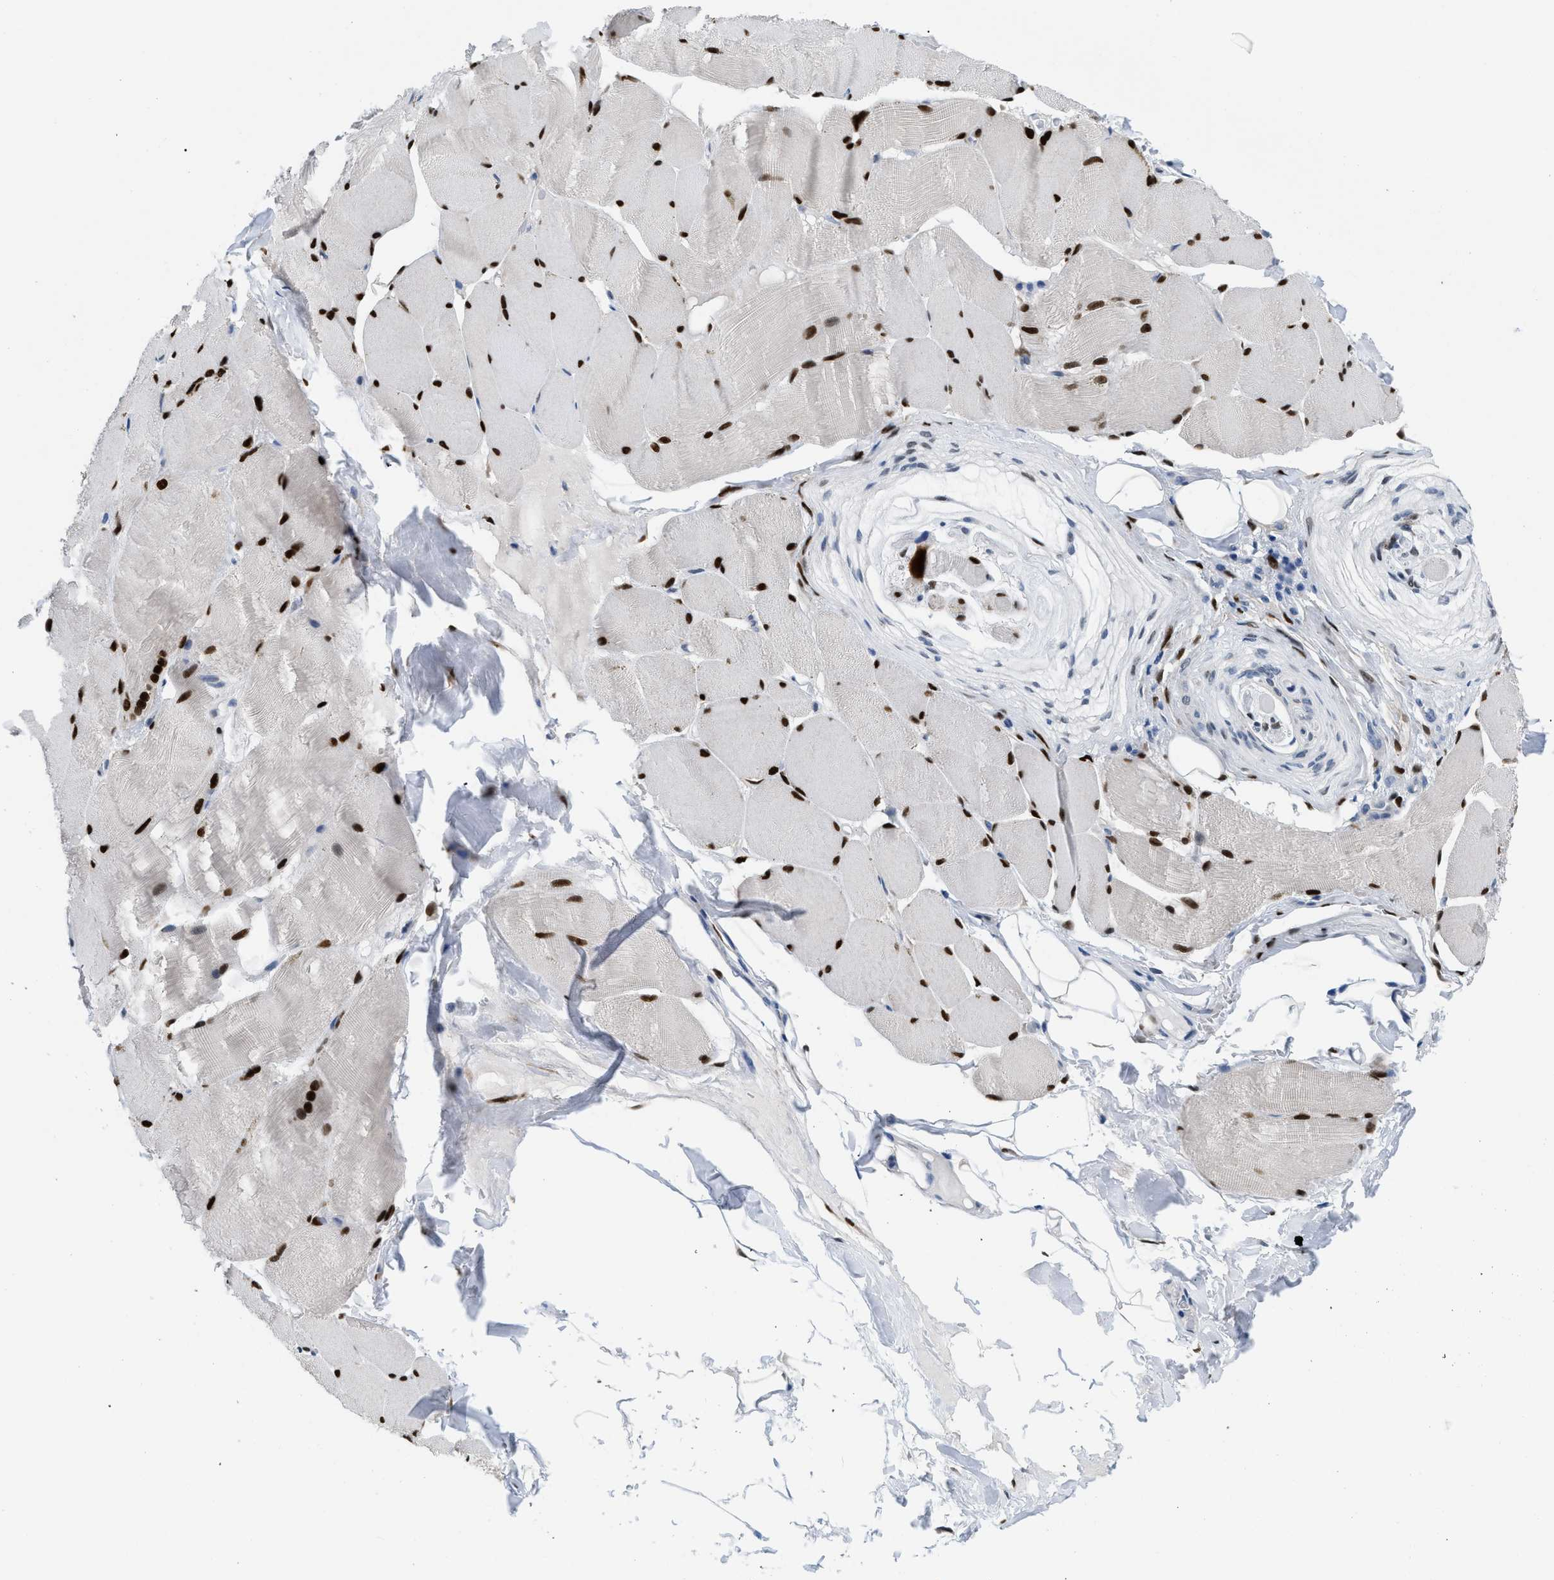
{"staining": {"intensity": "strong", "quantity": ">75%", "location": "nuclear"}, "tissue": "skeletal muscle", "cell_type": "Myocytes", "image_type": "normal", "snomed": [{"axis": "morphology", "description": "Normal tissue, NOS"}, {"axis": "topography", "description": "Skin"}, {"axis": "topography", "description": "Skeletal muscle"}], "caption": "Human skeletal muscle stained with a brown dye reveals strong nuclear positive staining in about >75% of myocytes.", "gene": "NFIX", "patient": {"sex": "male", "age": 83}}